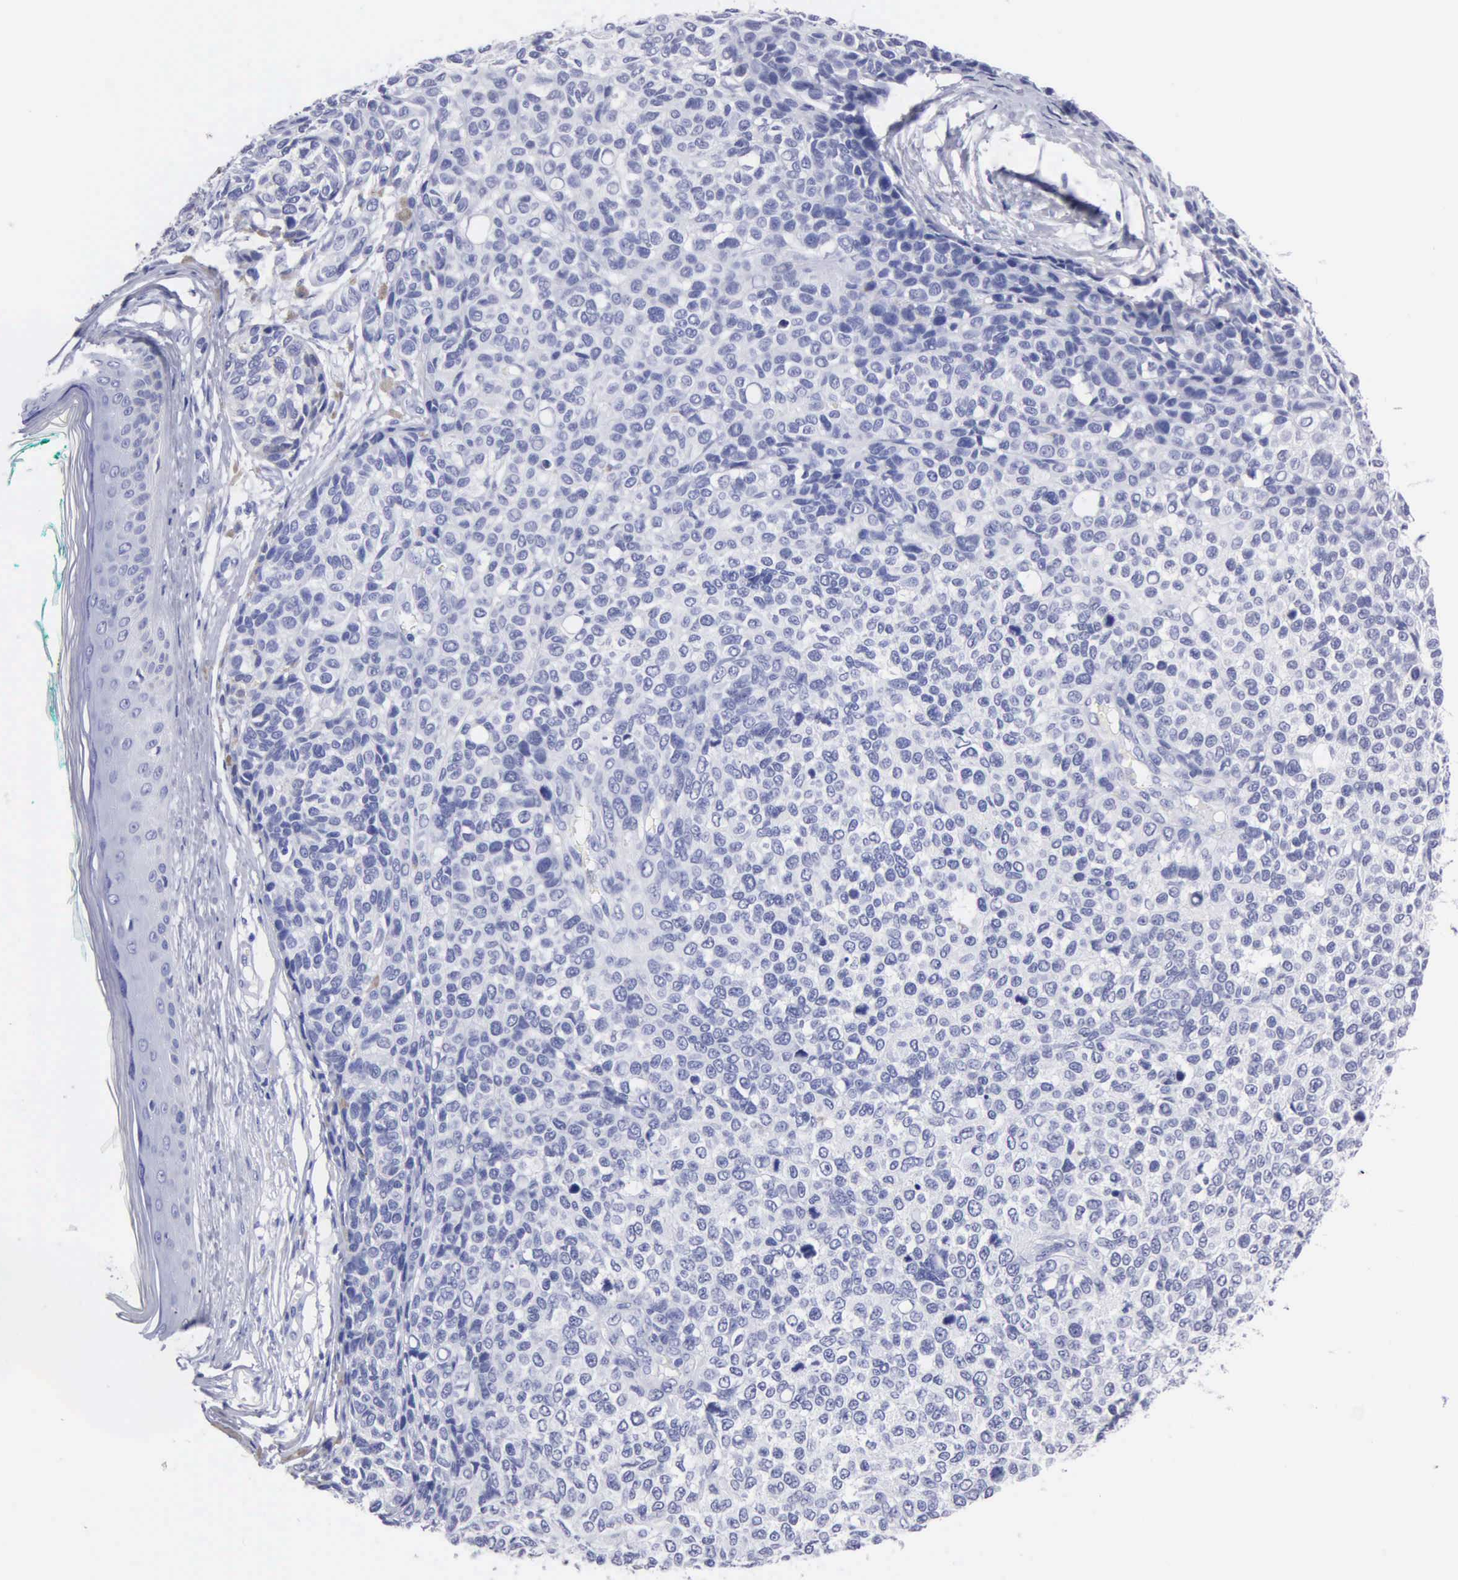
{"staining": {"intensity": "negative", "quantity": "none", "location": "none"}, "tissue": "melanoma", "cell_type": "Tumor cells", "image_type": "cancer", "snomed": [{"axis": "morphology", "description": "Malignant melanoma, NOS"}, {"axis": "topography", "description": "Skin"}], "caption": "High magnification brightfield microscopy of malignant melanoma stained with DAB (3,3'-diaminobenzidine) (brown) and counterstained with hematoxylin (blue): tumor cells show no significant staining.", "gene": "CYP19A1", "patient": {"sex": "female", "age": 85}}